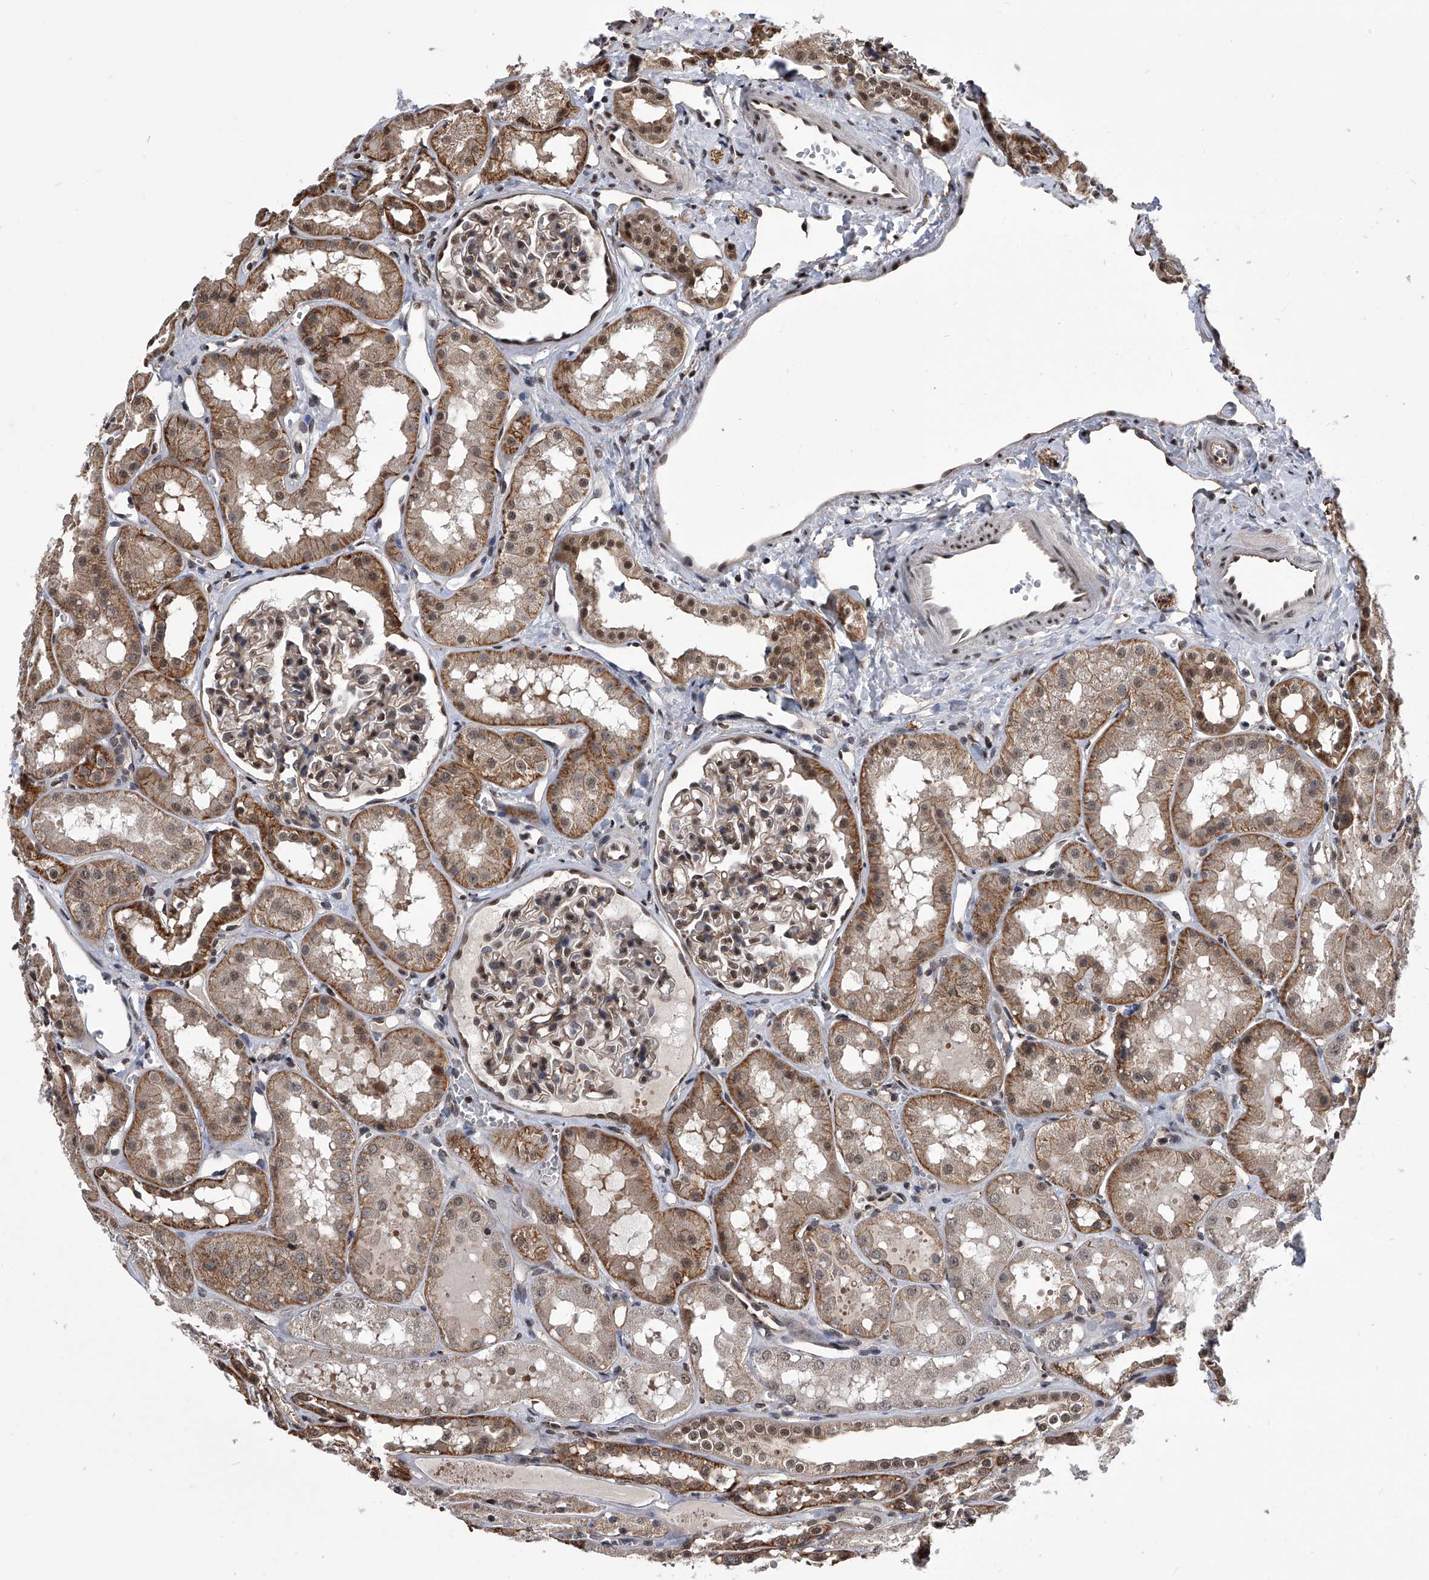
{"staining": {"intensity": "moderate", "quantity": ">75%", "location": "cytoplasmic/membranous,nuclear"}, "tissue": "kidney", "cell_type": "Cells in glomeruli", "image_type": "normal", "snomed": [{"axis": "morphology", "description": "Normal tissue, NOS"}, {"axis": "topography", "description": "Kidney"}], "caption": "Cells in glomeruli demonstrate medium levels of moderate cytoplasmic/membranous,nuclear positivity in about >75% of cells in unremarkable human kidney.", "gene": "ZNF76", "patient": {"sex": "male", "age": 16}}